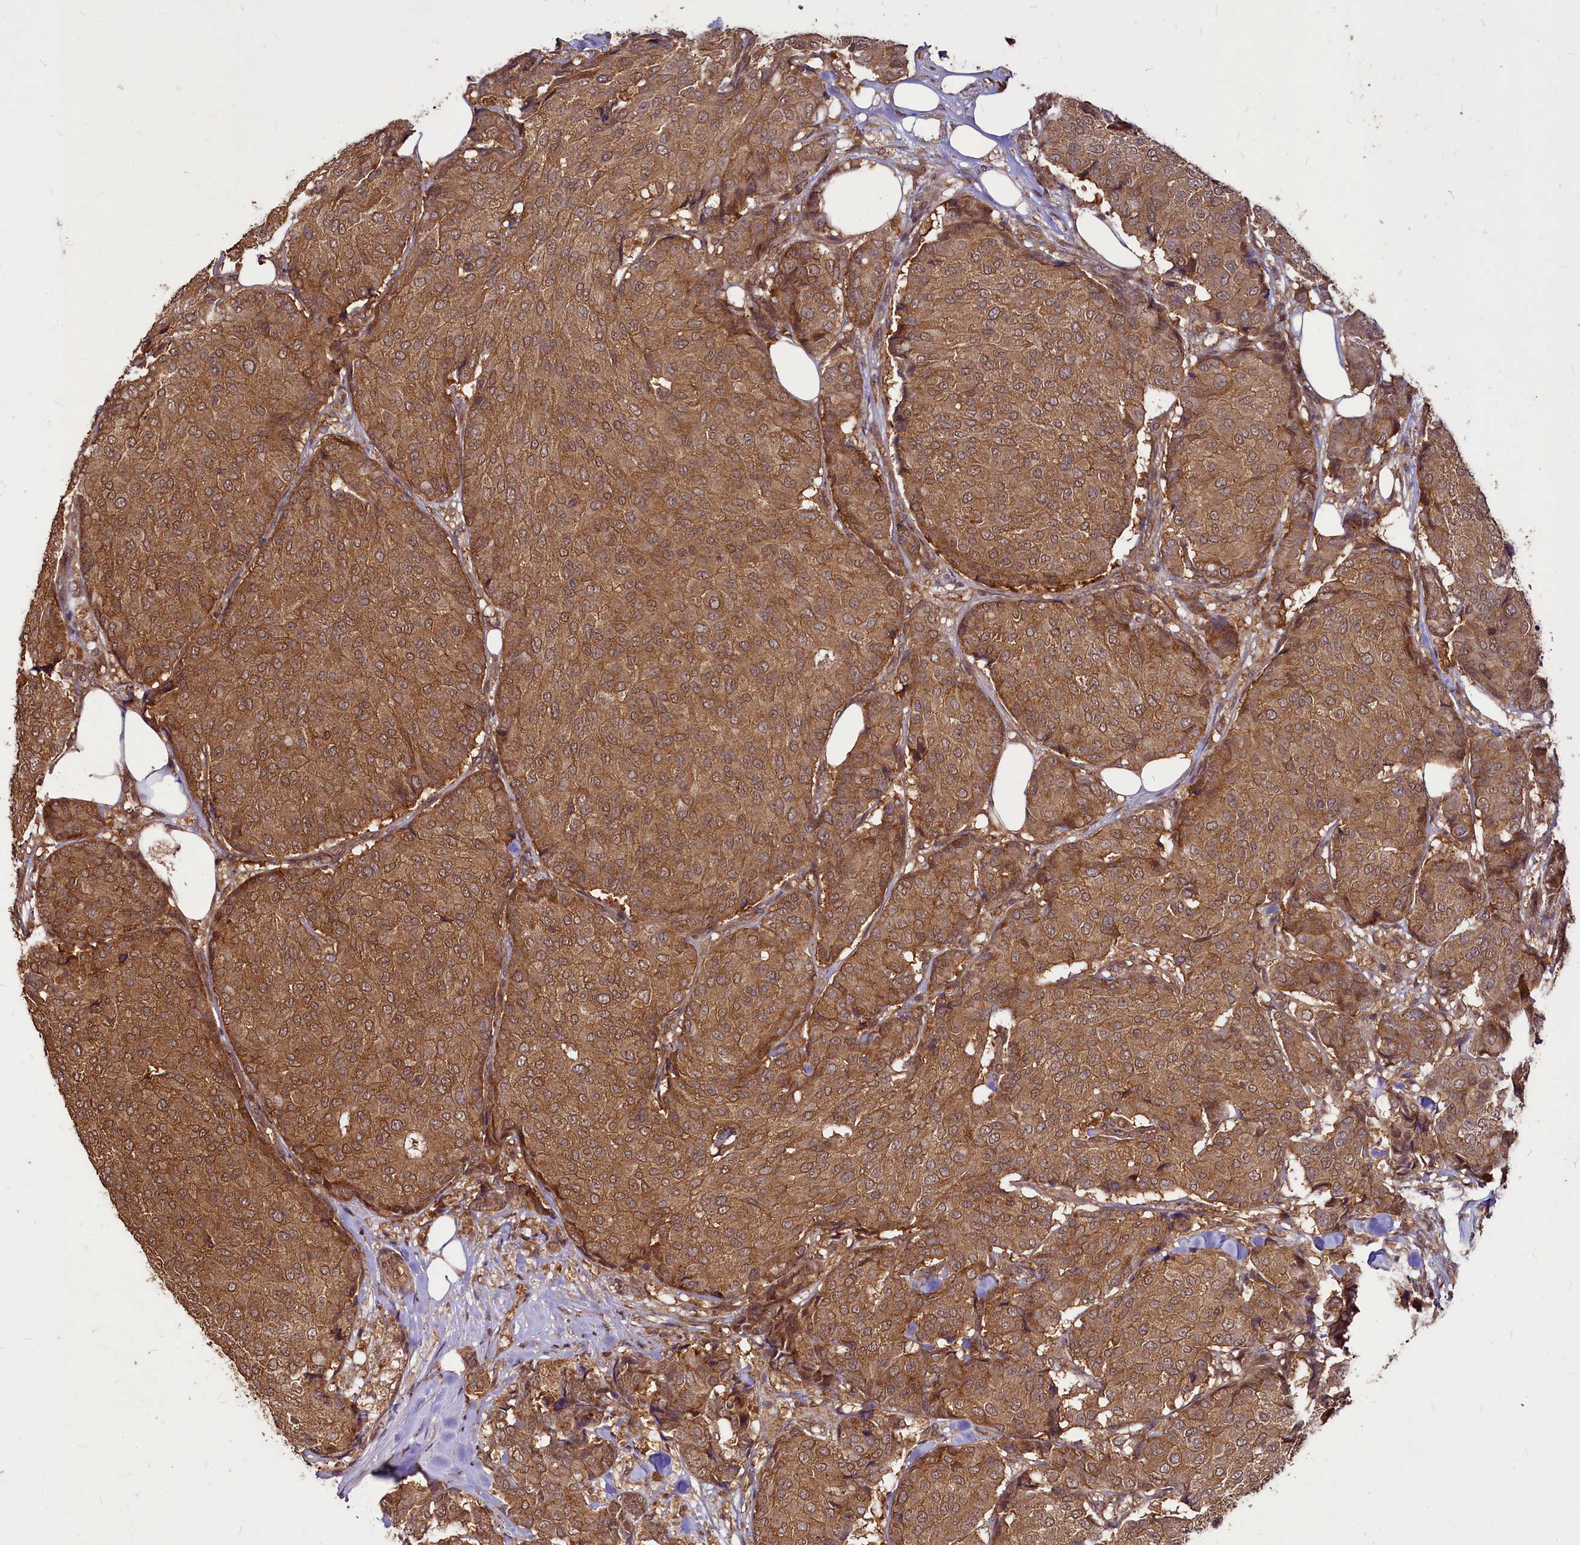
{"staining": {"intensity": "moderate", "quantity": ">75%", "location": "cytoplasmic/membranous"}, "tissue": "breast cancer", "cell_type": "Tumor cells", "image_type": "cancer", "snomed": [{"axis": "morphology", "description": "Duct carcinoma"}, {"axis": "topography", "description": "Breast"}], "caption": "The immunohistochemical stain labels moderate cytoplasmic/membranous staining in tumor cells of breast cancer (intraductal carcinoma) tissue.", "gene": "VPS51", "patient": {"sex": "female", "age": 75}}